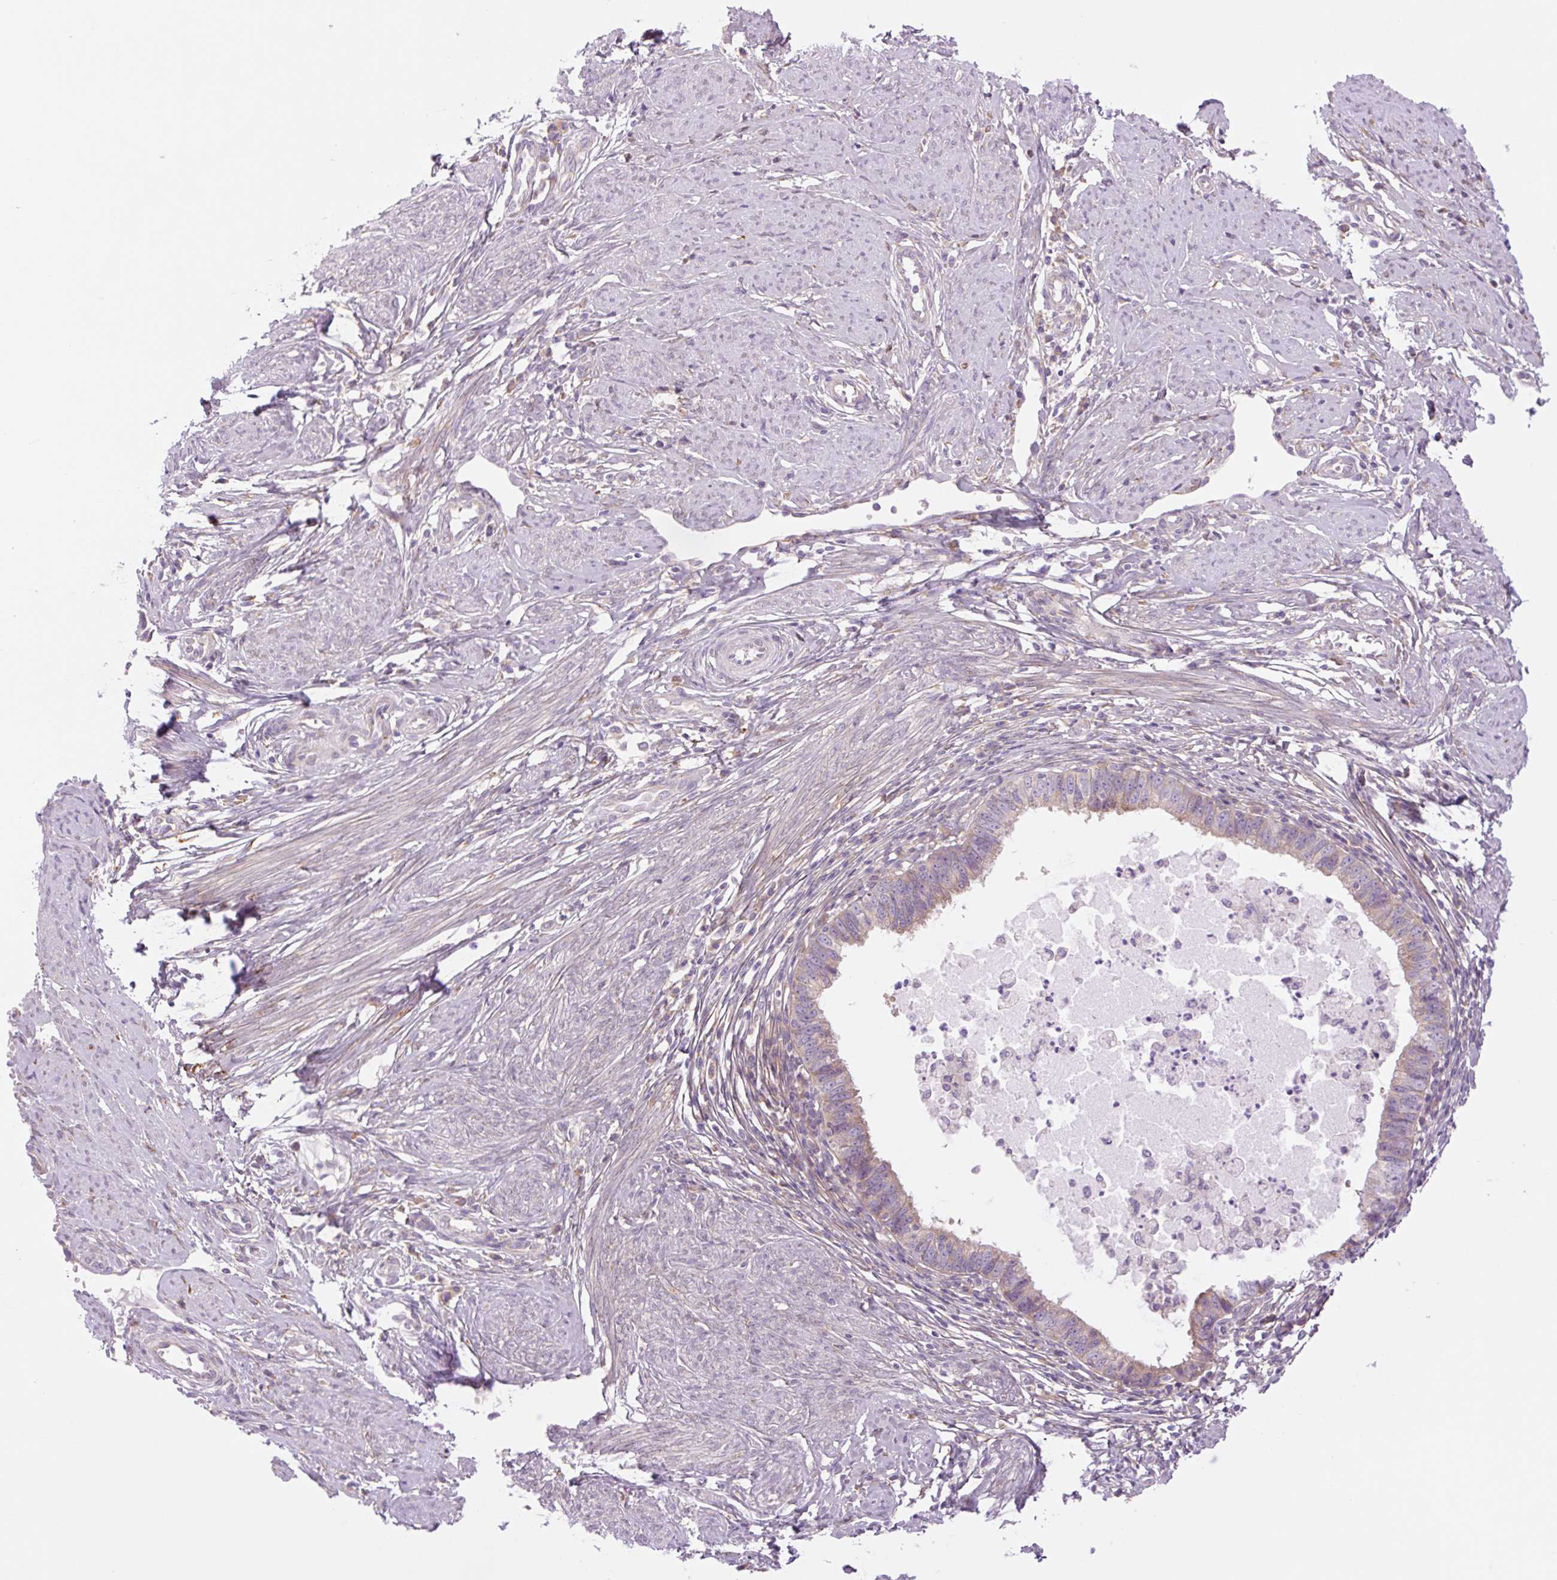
{"staining": {"intensity": "weak", "quantity": "25%-75%", "location": "cytoplasmic/membranous"}, "tissue": "cervical cancer", "cell_type": "Tumor cells", "image_type": "cancer", "snomed": [{"axis": "morphology", "description": "Adenocarcinoma, NOS"}, {"axis": "topography", "description": "Cervix"}], "caption": "Protein staining of adenocarcinoma (cervical) tissue reveals weak cytoplasmic/membranous positivity in approximately 25%-75% of tumor cells.", "gene": "COL5A1", "patient": {"sex": "female", "age": 36}}